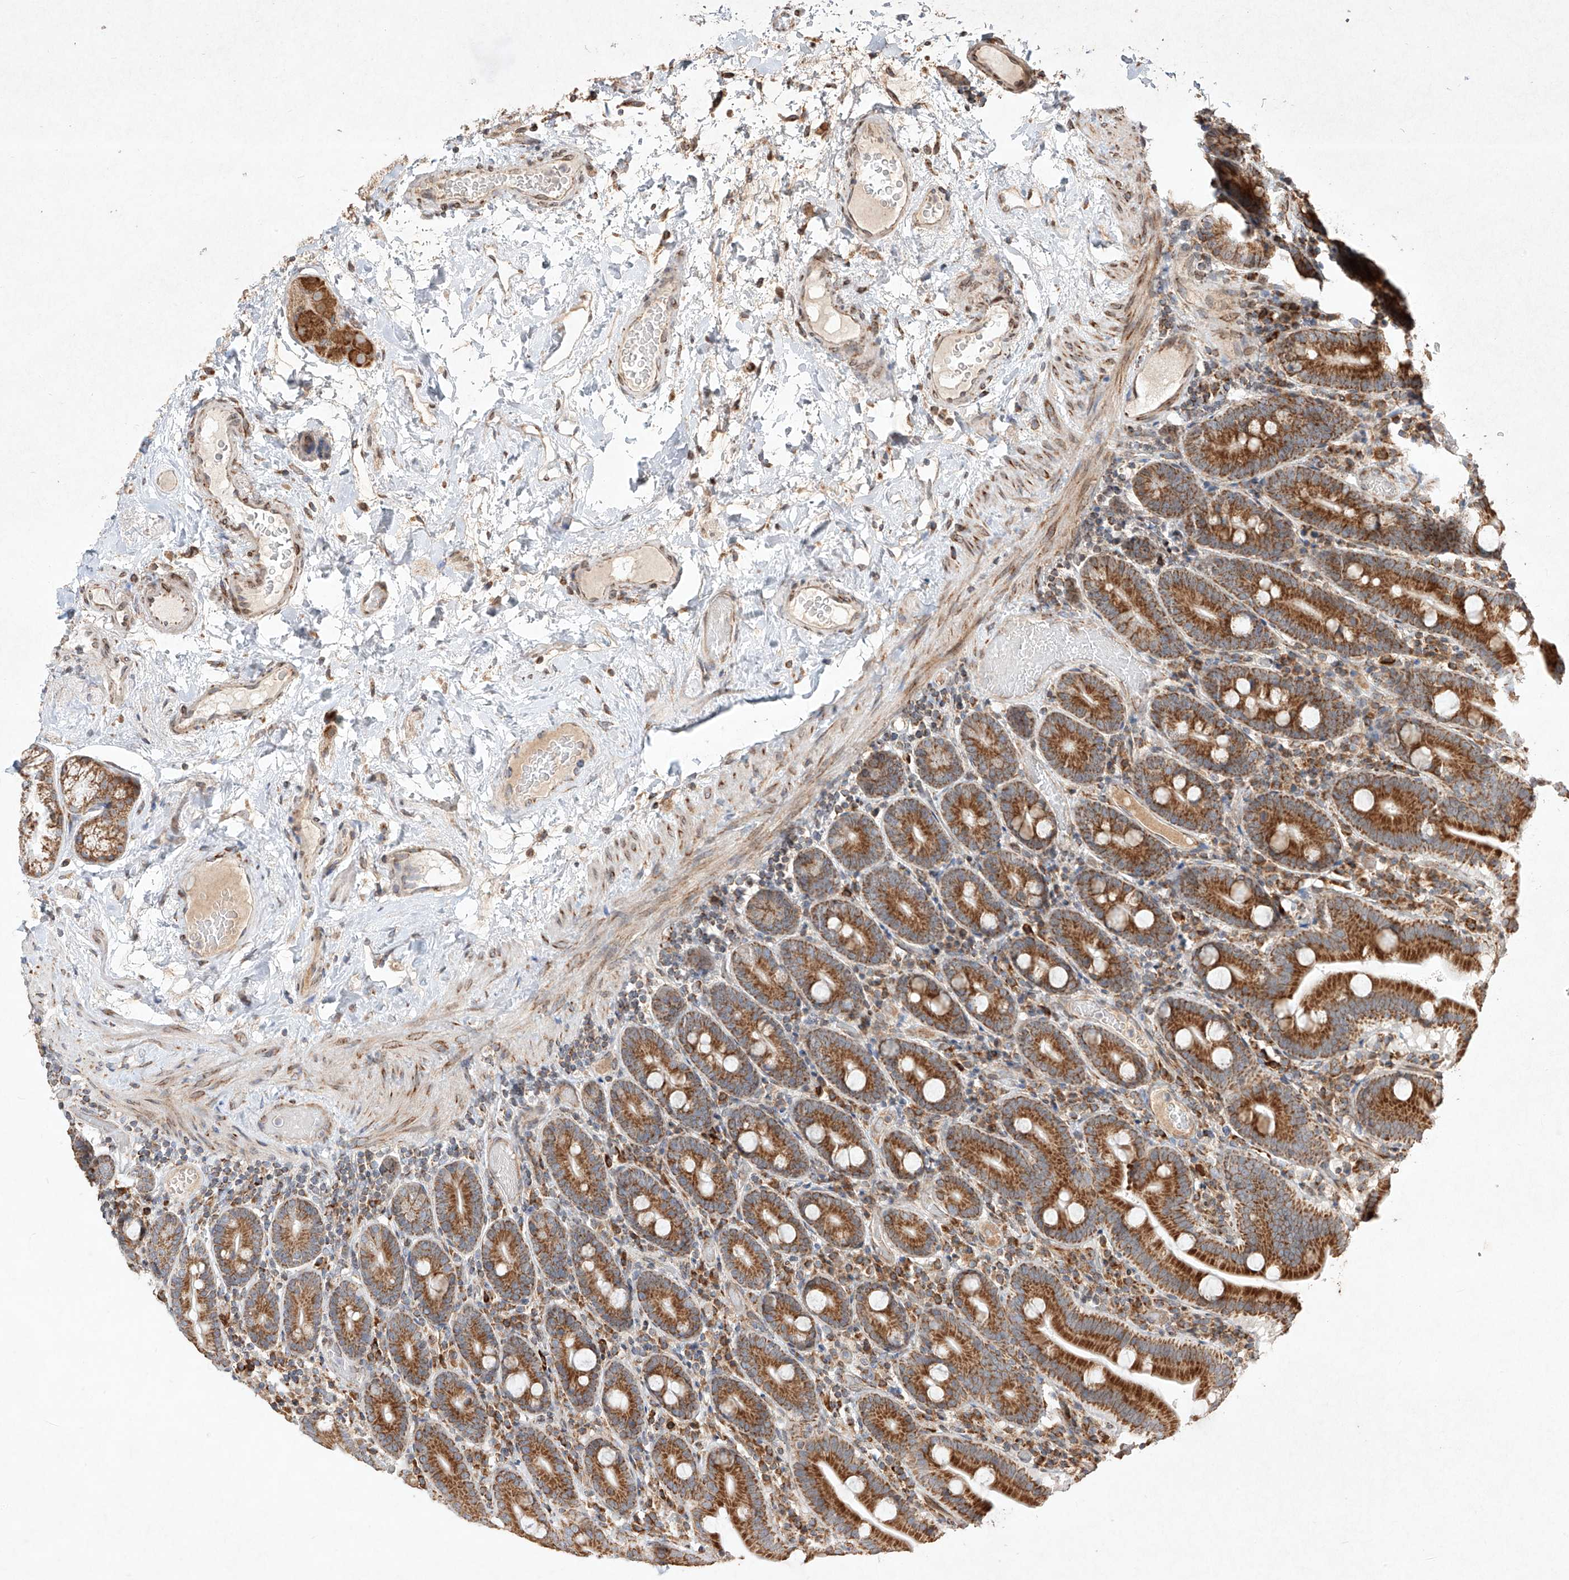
{"staining": {"intensity": "strong", "quantity": ">75%", "location": "cytoplasmic/membranous"}, "tissue": "duodenum", "cell_type": "Glandular cells", "image_type": "normal", "snomed": [{"axis": "morphology", "description": "Normal tissue, NOS"}, {"axis": "topography", "description": "Duodenum"}], "caption": "Normal duodenum demonstrates strong cytoplasmic/membranous expression in about >75% of glandular cells.", "gene": "SEMA3B", "patient": {"sex": "male", "age": 55}}